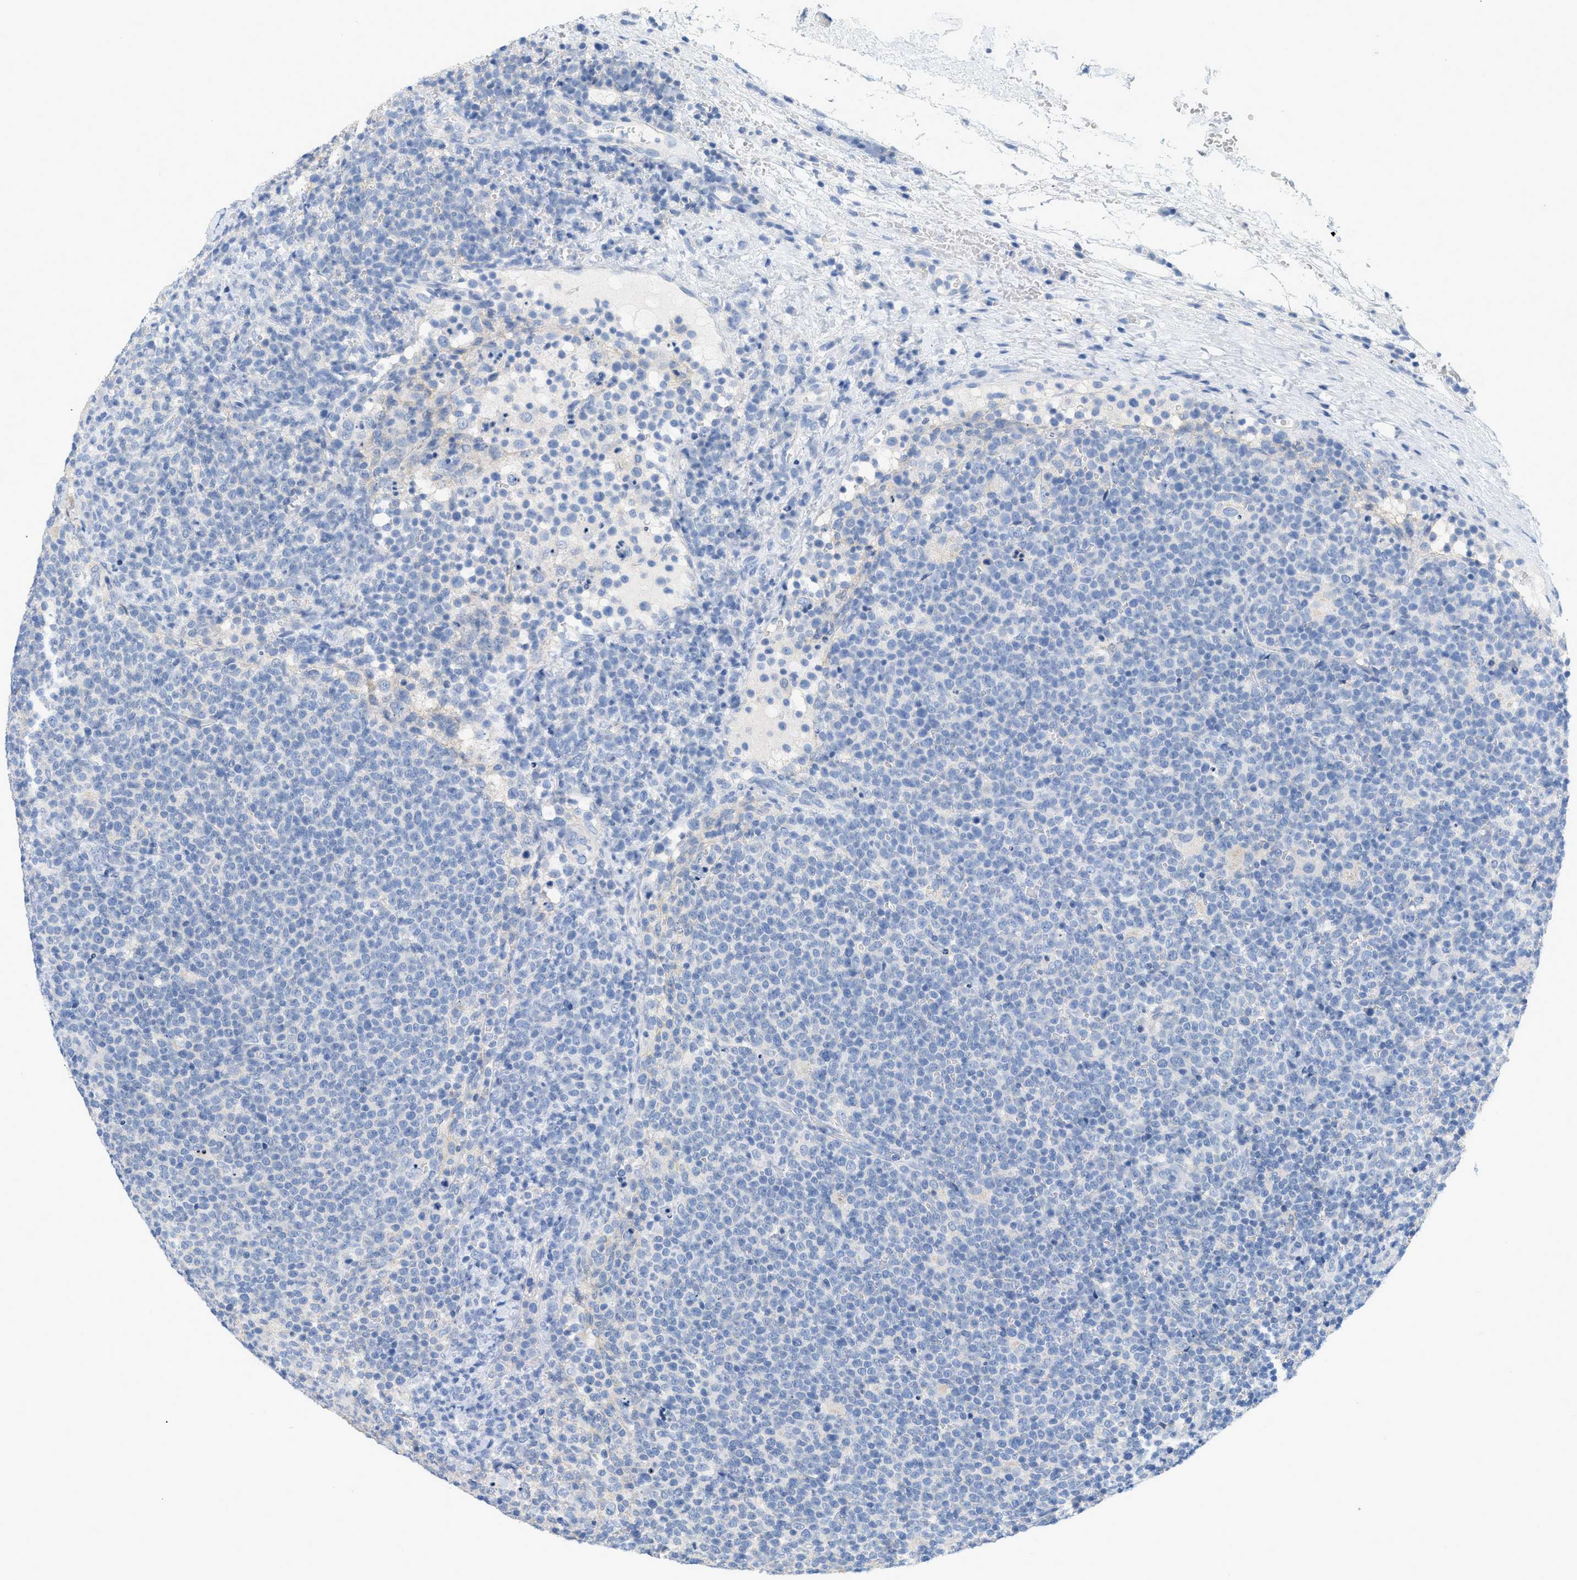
{"staining": {"intensity": "negative", "quantity": "none", "location": "none"}, "tissue": "lymphoma", "cell_type": "Tumor cells", "image_type": "cancer", "snomed": [{"axis": "morphology", "description": "Malignant lymphoma, non-Hodgkin's type, High grade"}, {"axis": "topography", "description": "Lymph node"}], "caption": "Micrograph shows no significant protein staining in tumor cells of lymphoma.", "gene": "PAPPA", "patient": {"sex": "male", "age": 61}}